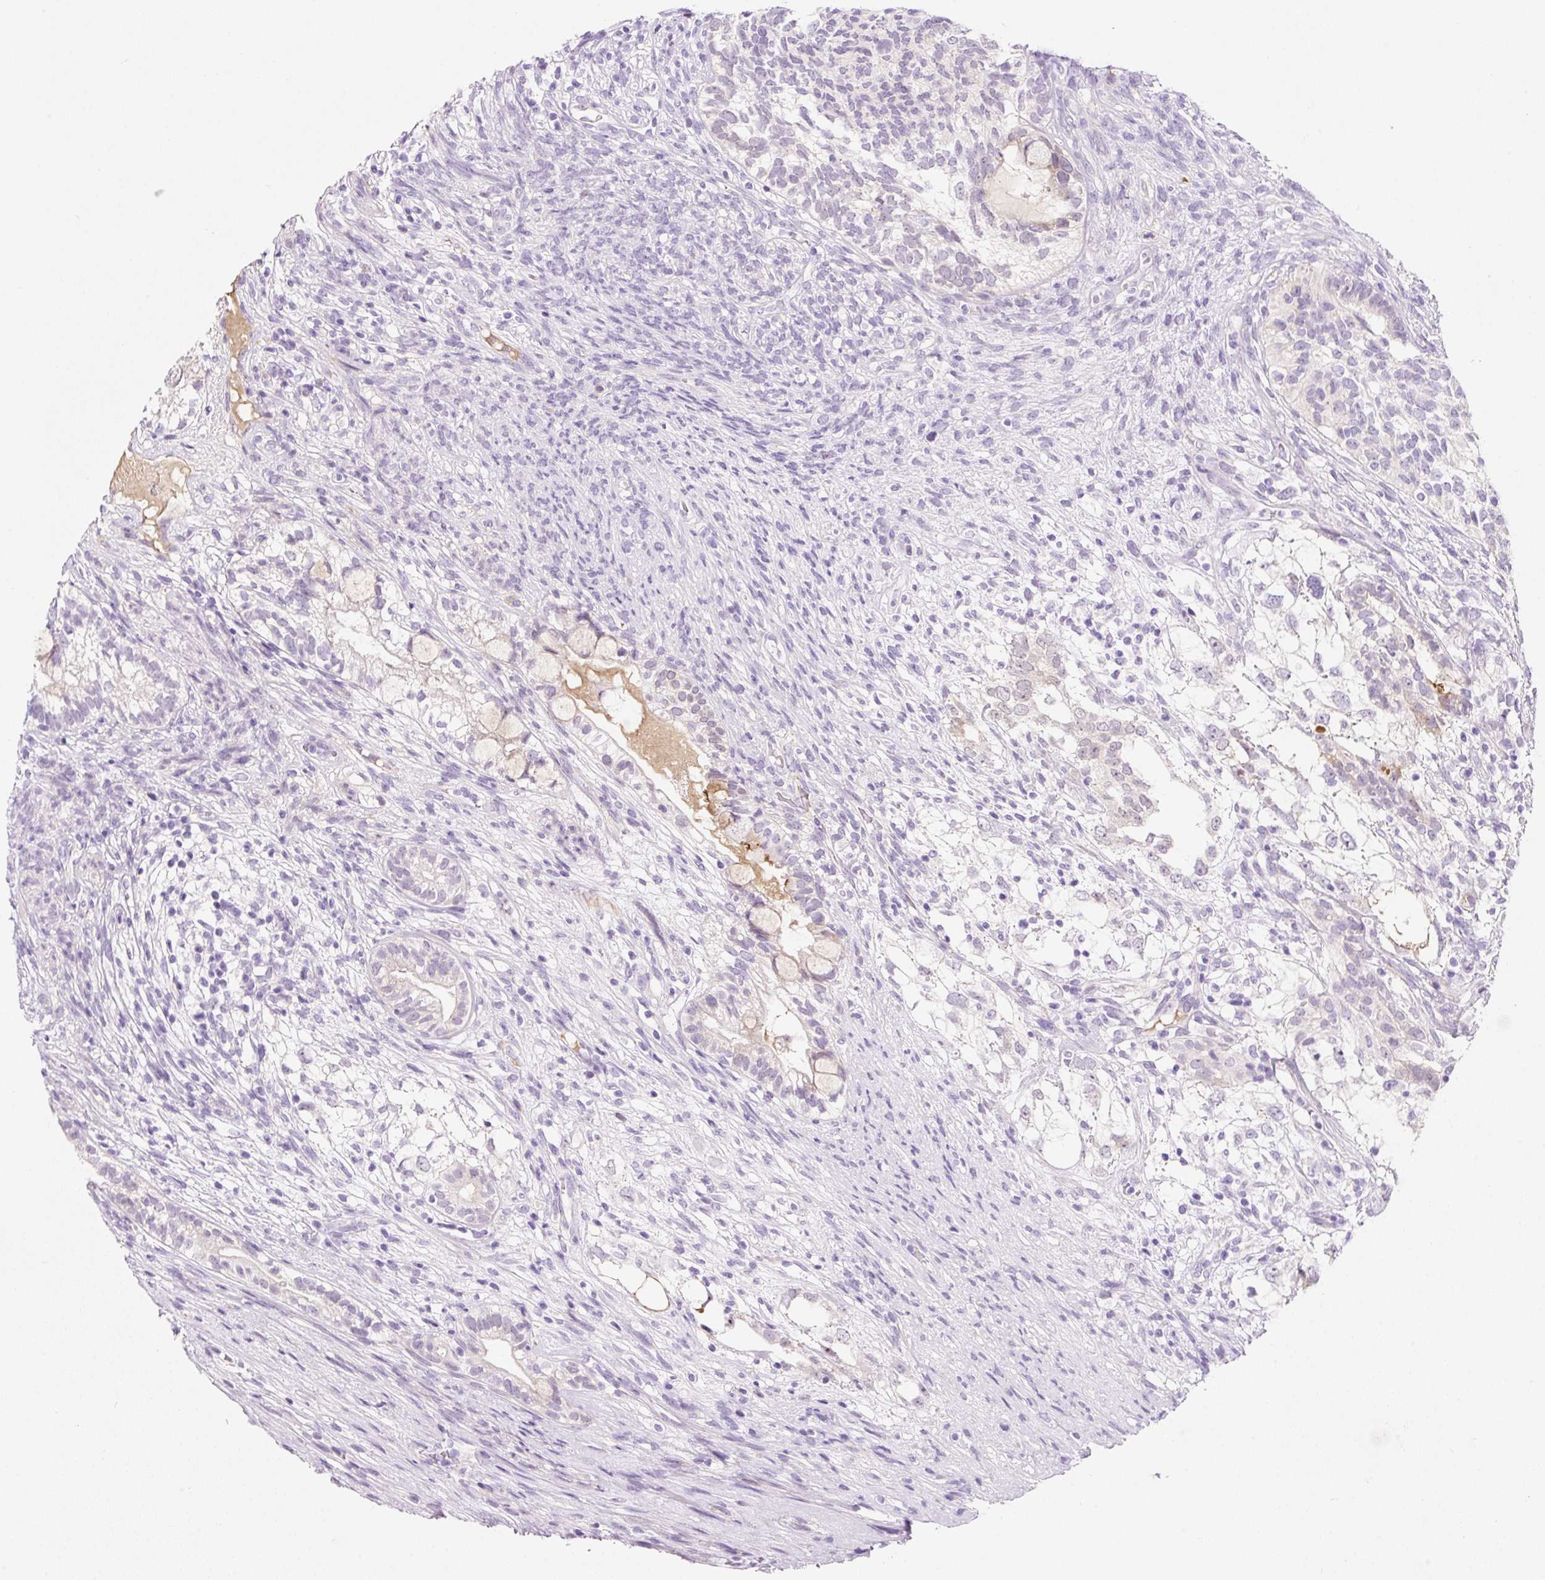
{"staining": {"intensity": "negative", "quantity": "none", "location": "none"}, "tissue": "testis cancer", "cell_type": "Tumor cells", "image_type": "cancer", "snomed": [{"axis": "morphology", "description": "Seminoma, NOS"}, {"axis": "morphology", "description": "Carcinoma, Embryonal, NOS"}, {"axis": "topography", "description": "Testis"}], "caption": "Tumor cells are negative for protein expression in human testis cancer (seminoma).", "gene": "ZNF121", "patient": {"sex": "male", "age": 41}}